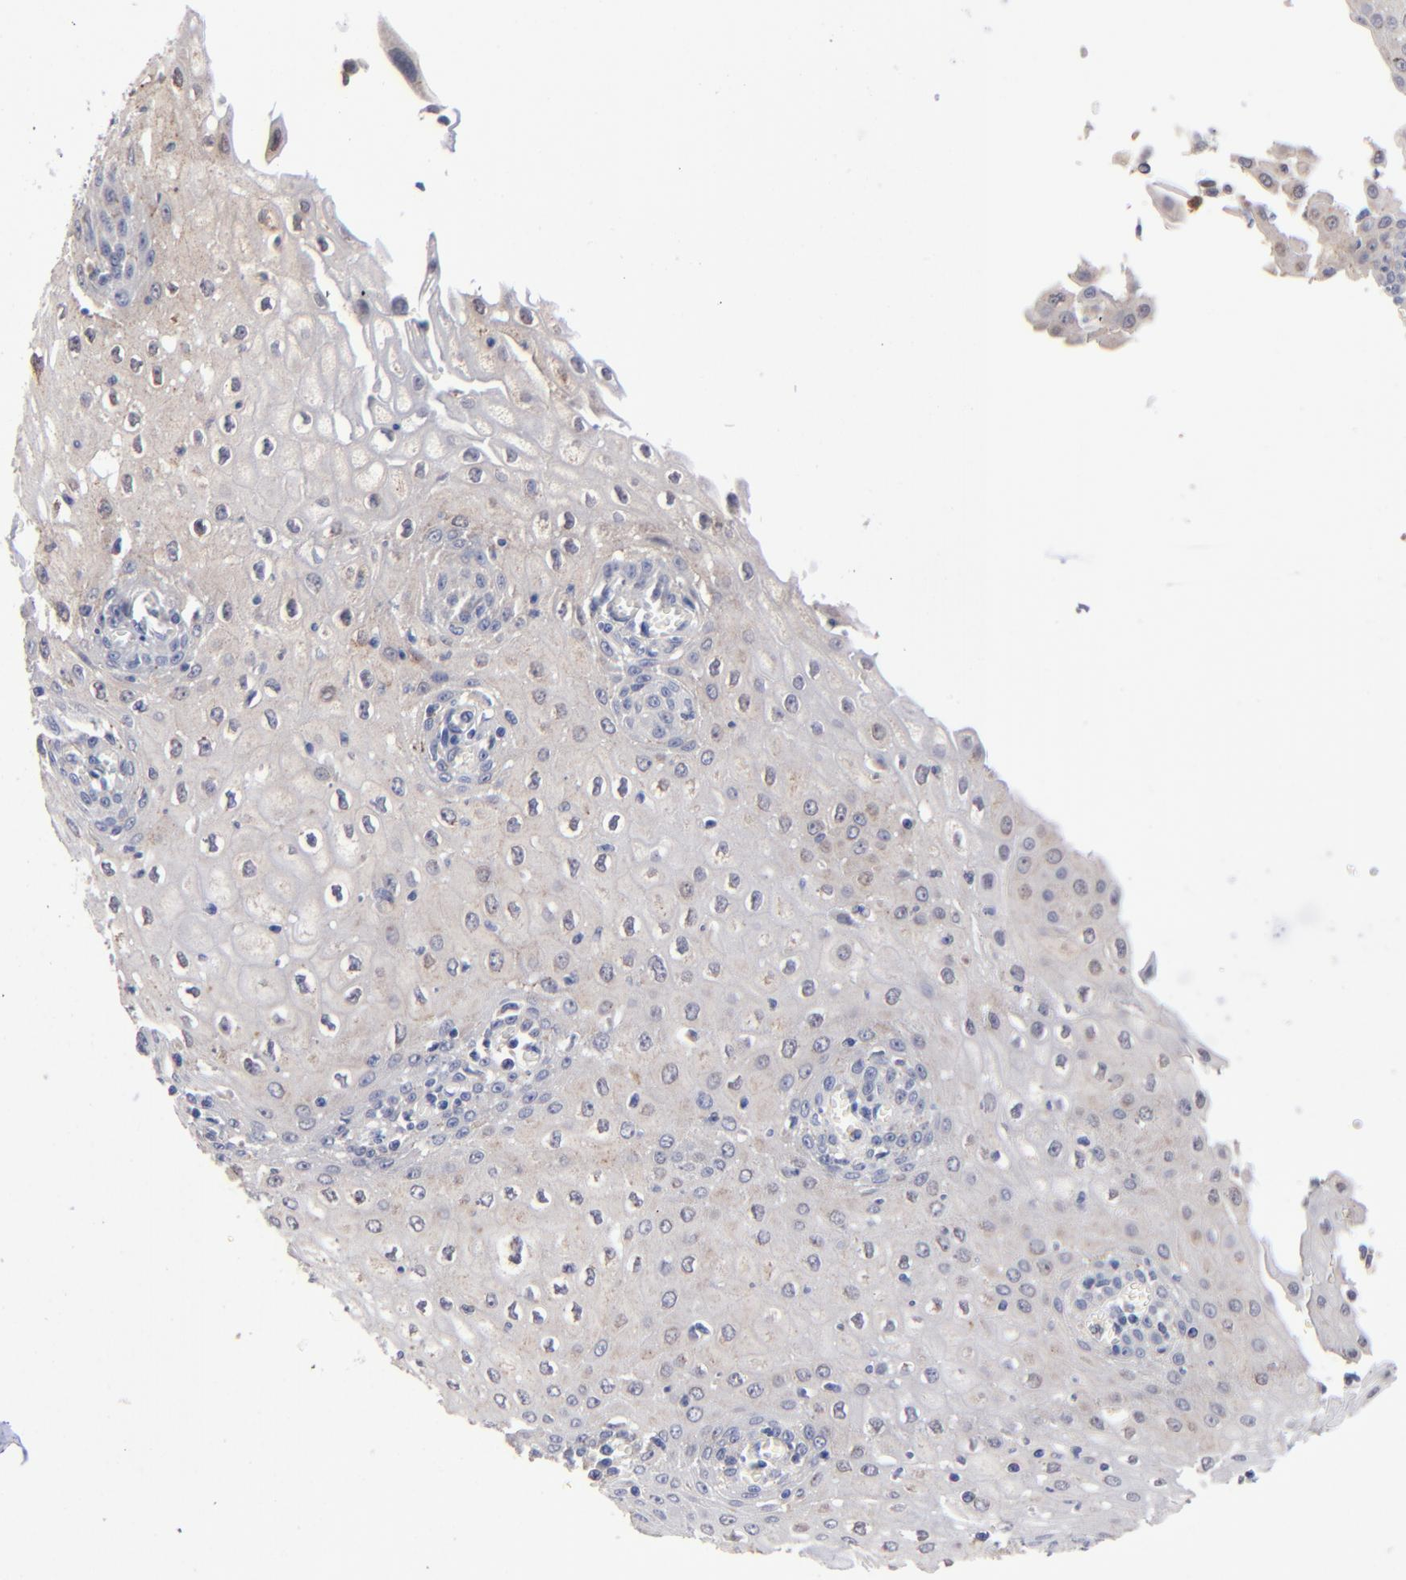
{"staining": {"intensity": "negative", "quantity": "none", "location": "none"}, "tissue": "esophagus", "cell_type": "Squamous epithelial cells", "image_type": "normal", "snomed": [{"axis": "morphology", "description": "Normal tissue, NOS"}, {"axis": "morphology", "description": "Squamous cell carcinoma, NOS"}, {"axis": "topography", "description": "Esophagus"}], "caption": "Immunohistochemical staining of benign esophagus exhibits no significant expression in squamous epithelial cells.", "gene": "RRAGA", "patient": {"sex": "male", "age": 65}}